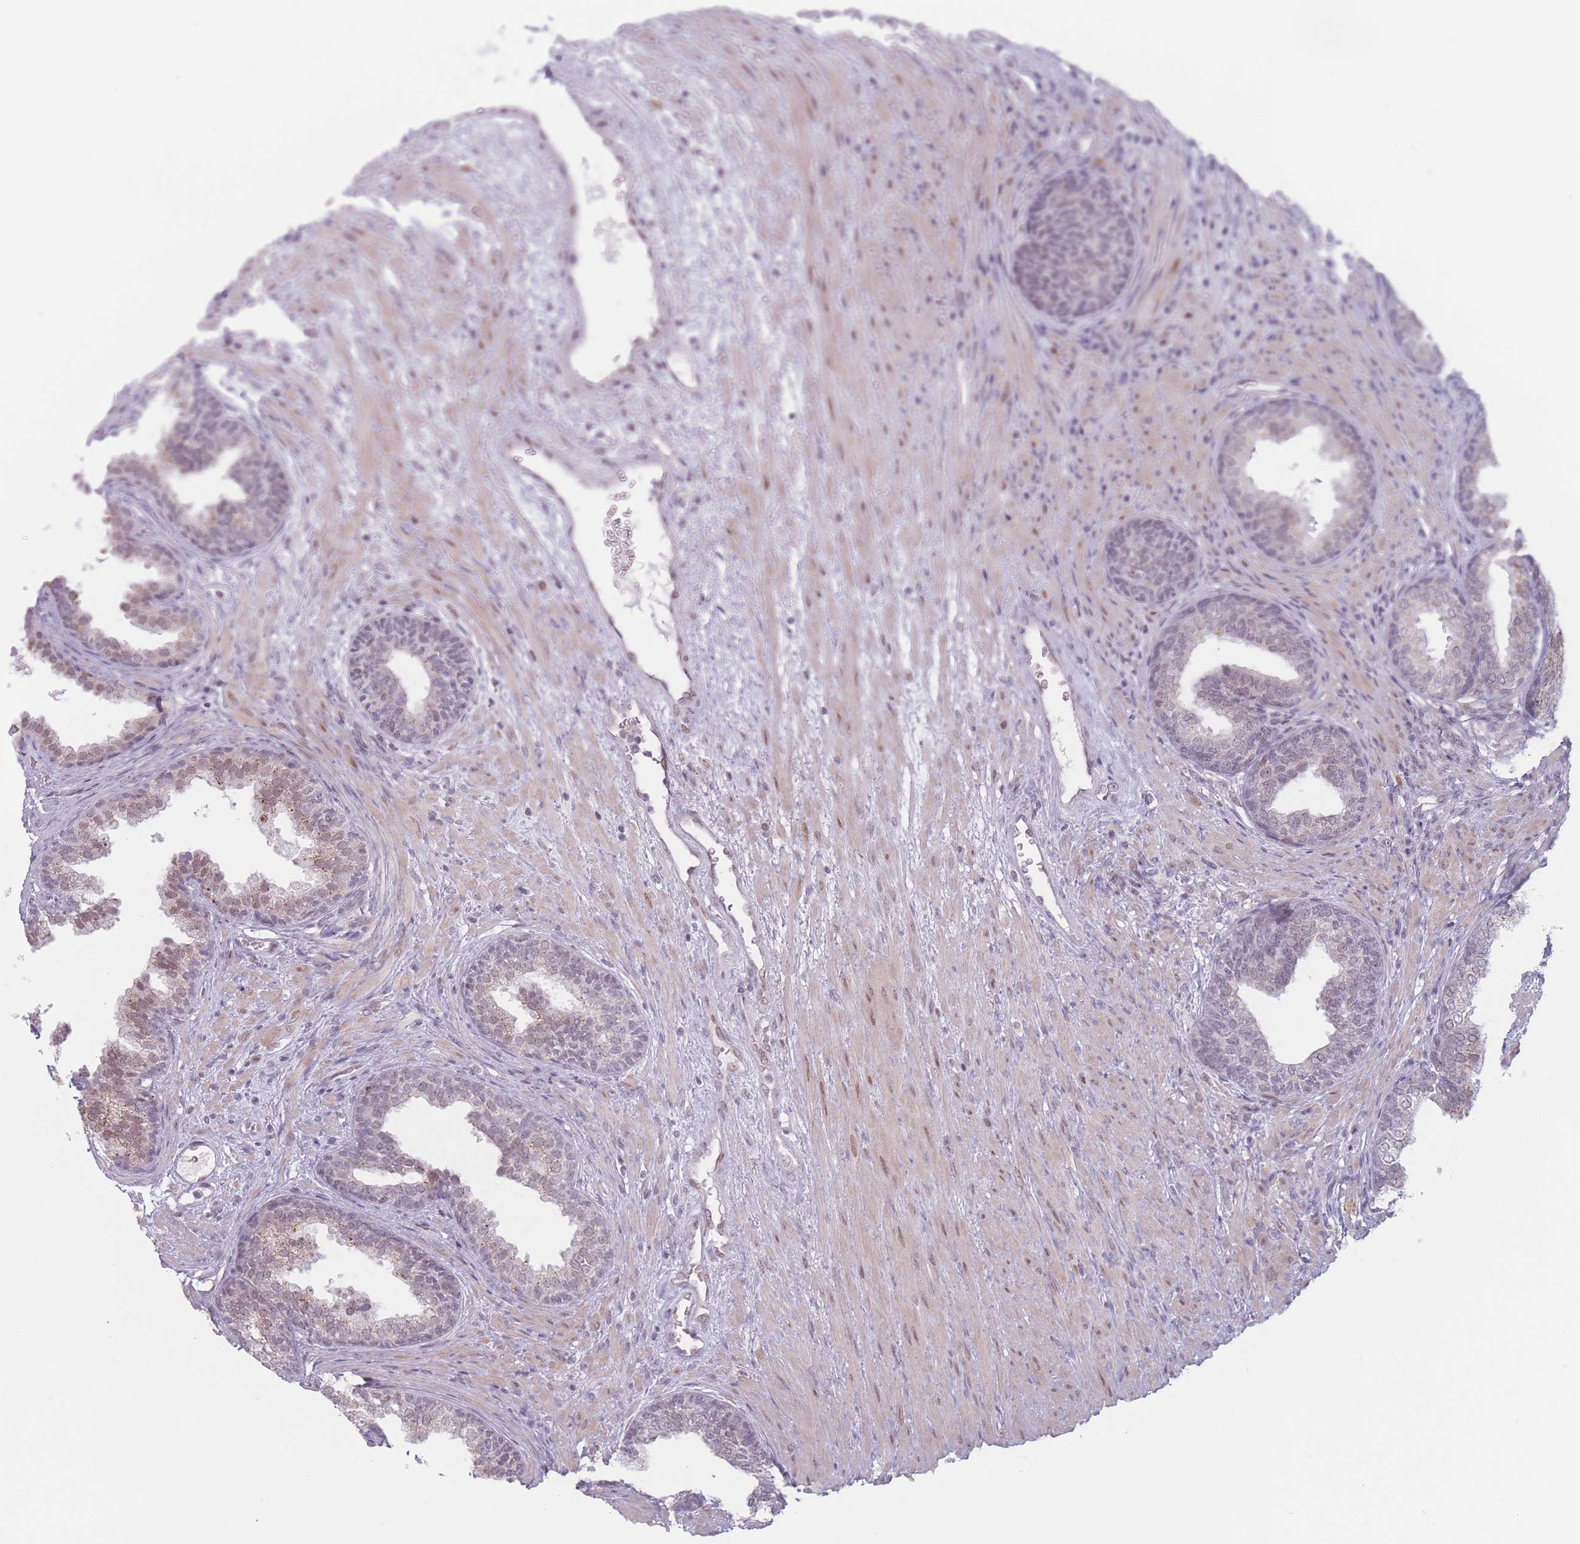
{"staining": {"intensity": "strong", "quantity": "<25%", "location": "cytoplasmic/membranous"}, "tissue": "prostate", "cell_type": "Glandular cells", "image_type": "normal", "snomed": [{"axis": "morphology", "description": "Normal tissue, NOS"}, {"axis": "topography", "description": "Prostate"}], "caption": "Immunohistochemistry (IHC) (DAB (3,3'-diaminobenzidine)) staining of benign human prostate shows strong cytoplasmic/membranous protein positivity in approximately <25% of glandular cells.", "gene": "OR10C1", "patient": {"sex": "male", "age": 76}}